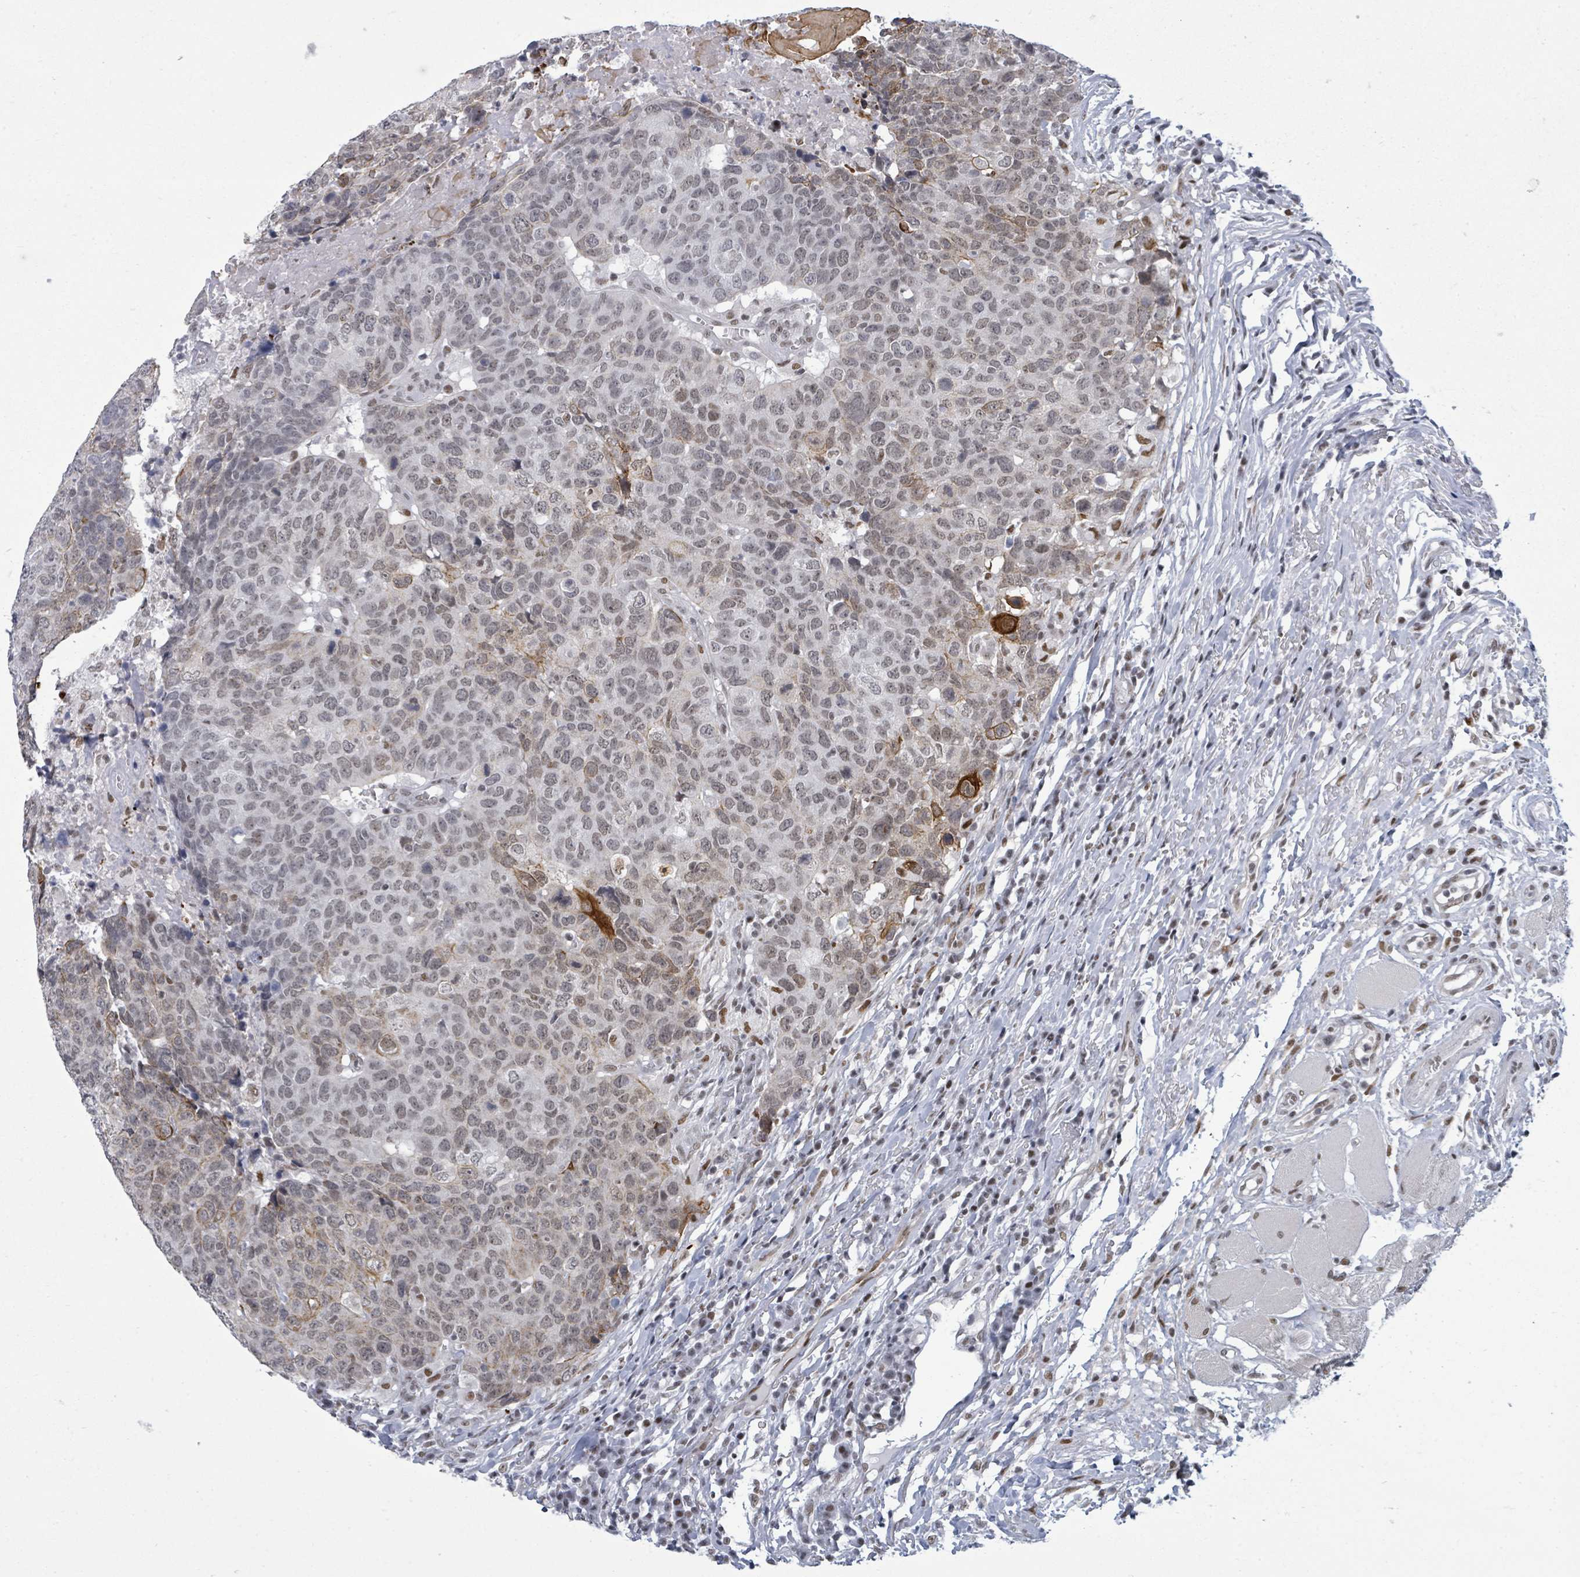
{"staining": {"intensity": "strong", "quantity": "<25%", "location": "cytoplasmic/membranous"}, "tissue": "head and neck cancer", "cell_type": "Tumor cells", "image_type": "cancer", "snomed": [{"axis": "morphology", "description": "Normal tissue, NOS"}, {"axis": "morphology", "description": "Squamous cell carcinoma, NOS"}, {"axis": "topography", "description": "Skeletal muscle"}, {"axis": "topography", "description": "Vascular tissue"}, {"axis": "topography", "description": "Peripheral nerve tissue"}, {"axis": "topography", "description": "Head-Neck"}], "caption": "A brown stain labels strong cytoplasmic/membranous staining of a protein in head and neck squamous cell carcinoma tumor cells.", "gene": "ERCC5", "patient": {"sex": "male", "age": 66}}